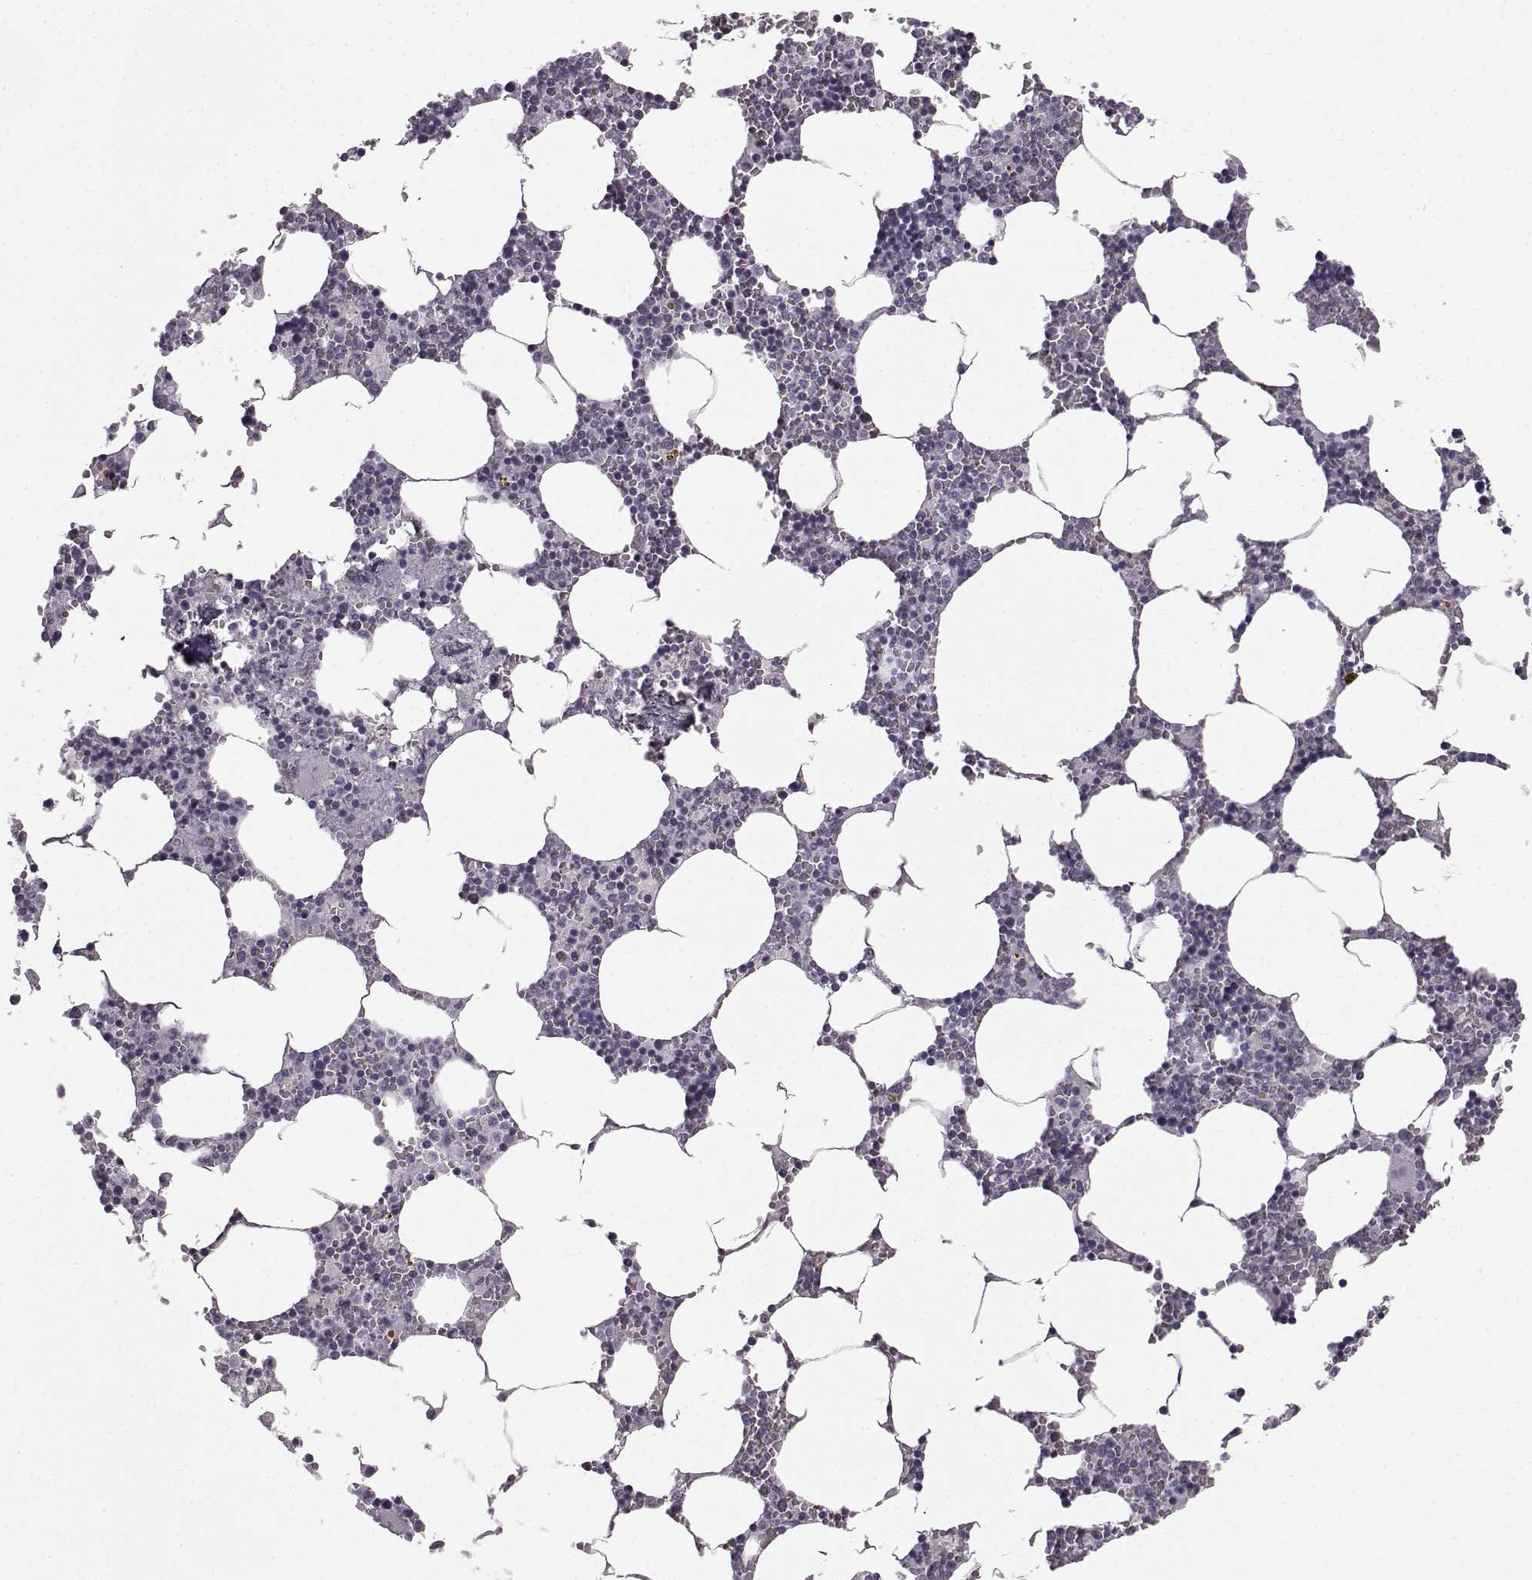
{"staining": {"intensity": "negative", "quantity": "none", "location": "none"}, "tissue": "bone marrow", "cell_type": "Hematopoietic cells", "image_type": "normal", "snomed": [{"axis": "morphology", "description": "Normal tissue, NOS"}, {"axis": "topography", "description": "Bone marrow"}], "caption": "The photomicrograph reveals no staining of hematopoietic cells in benign bone marrow. (DAB (3,3'-diaminobenzidine) IHC with hematoxylin counter stain).", "gene": "SLC28A2", "patient": {"sex": "male", "age": 54}}